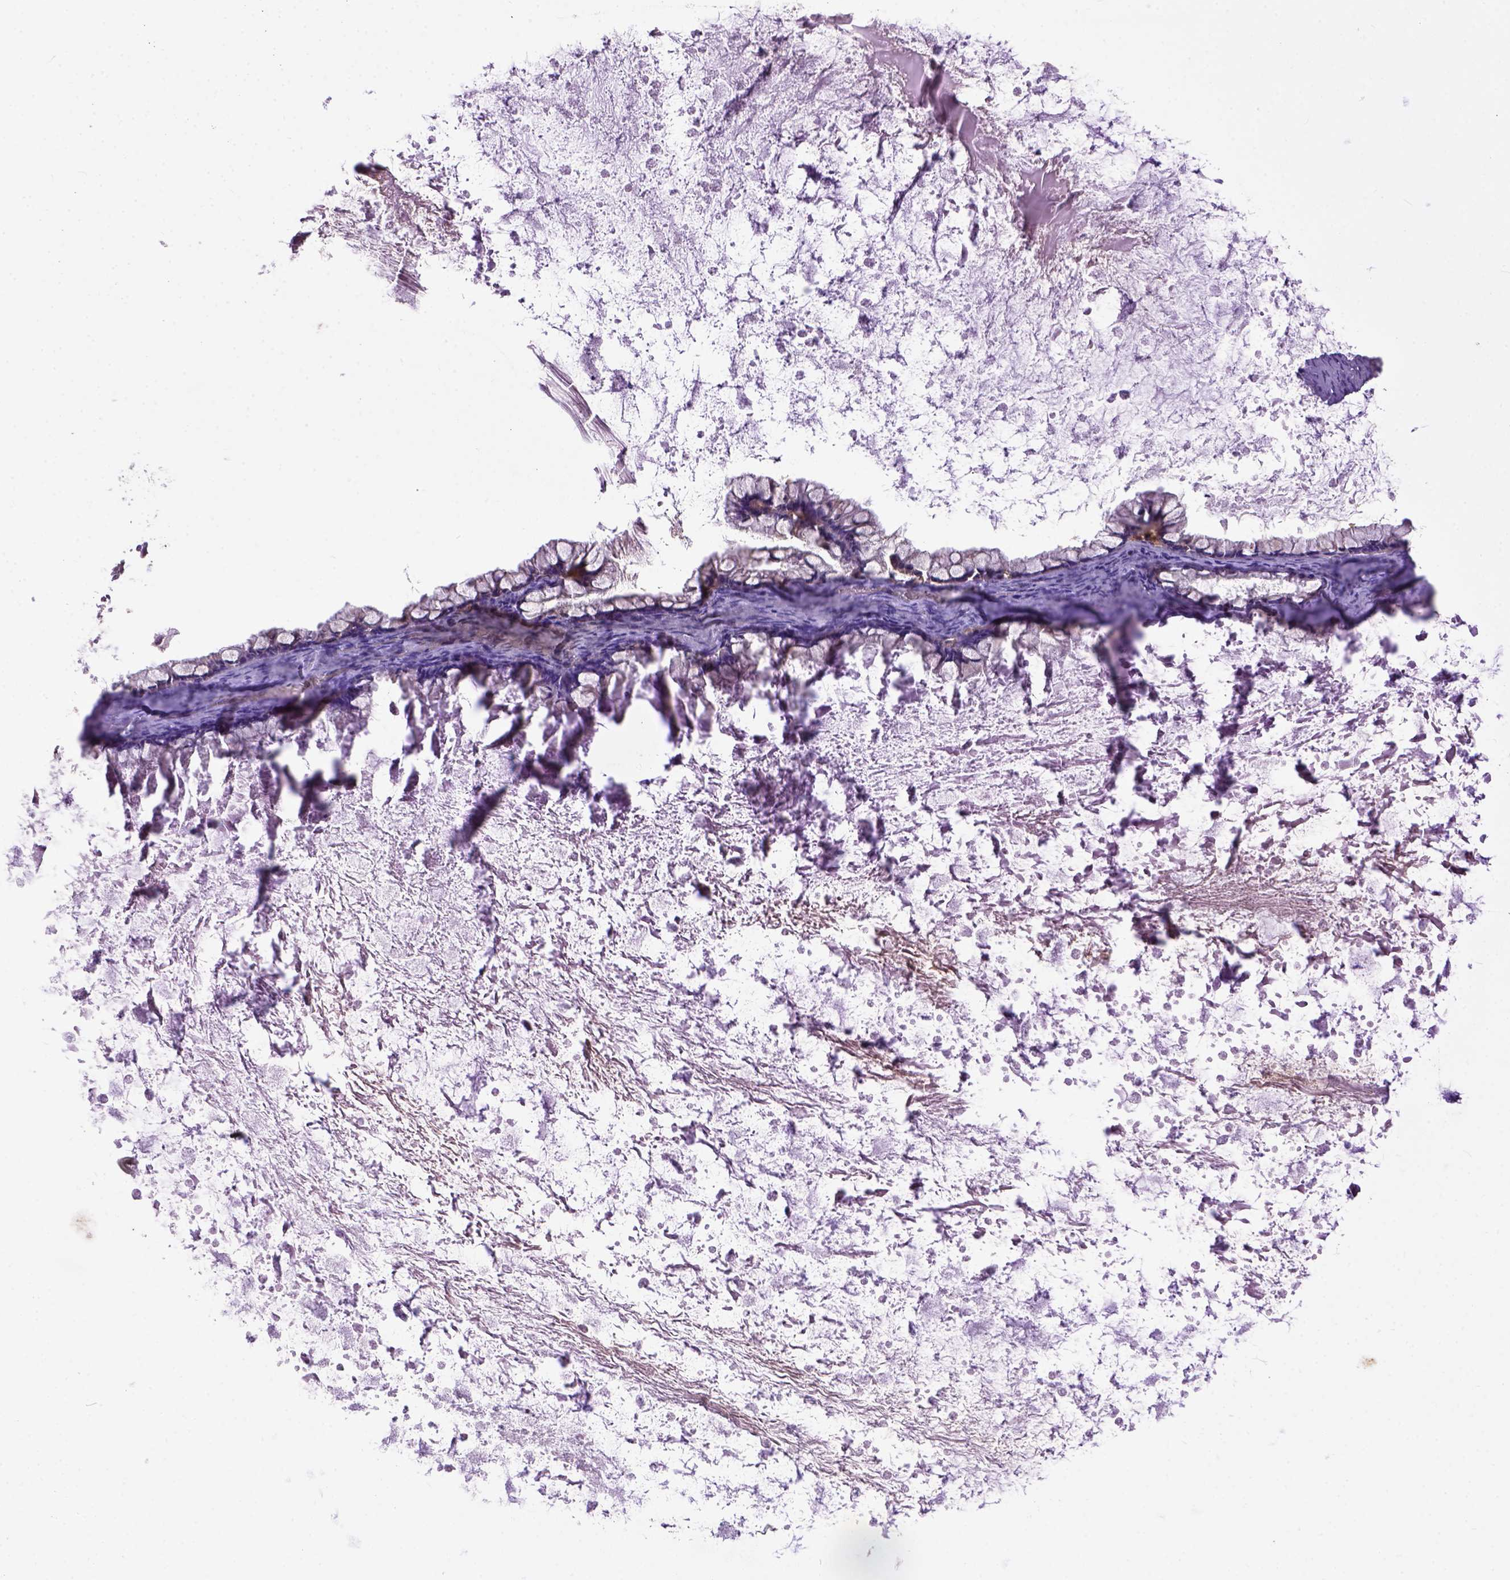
{"staining": {"intensity": "moderate", "quantity": ">75%", "location": "cytoplasmic/membranous"}, "tissue": "ovarian cancer", "cell_type": "Tumor cells", "image_type": "cancer", "snomed": [{"axis": "morphology", "description": "Cystadenocarcinoma, mucinous, NOS"}, {"axis": "topography", "description": "Ovary"}], "caption": "IHC (DAB (3,3'-diaminobenzidine)) staining of human mucinous cystadenocarcinoma (ovarian) demonstrates moderate cytoplasmic/membranous protein staining in approximately >75% of tumor cells. (Stains: DAB in brown, nuclei in blue, Microscopy: brightfield microscopy at high magnification).", "gene": "CPNE1", "patient": {"sex": "female", "age": 67}}